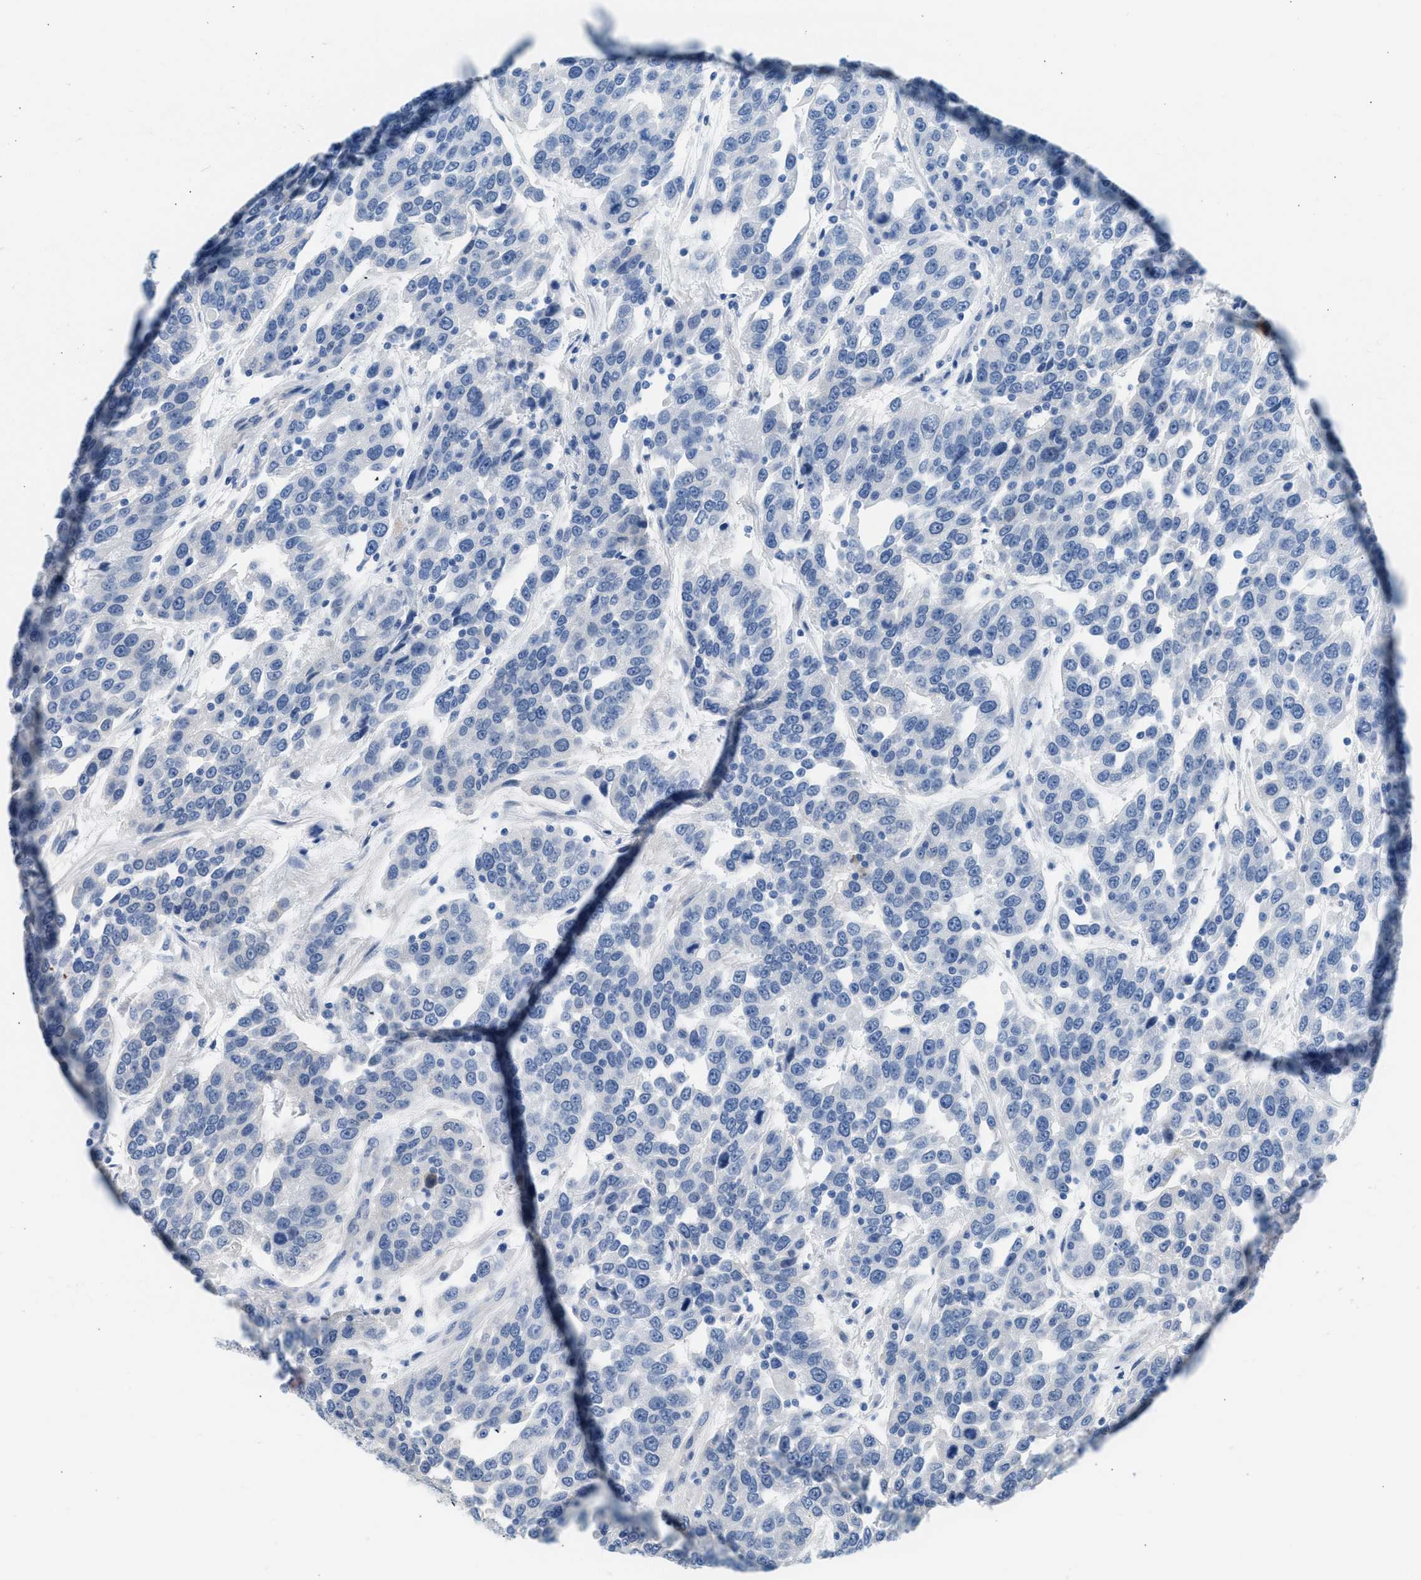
{"staining": {"intensity": "negative", "quantity": "none", "location": "none"}, "tissue": "urothelial cancer", "cell_type": "Tumor cells", "image_type": "cancer", "snomed": [{"axis": "morphology", "description": "Urothelial carcinoma, High grade"}, {"axis": "topography", "description": "Urinary bladder"}], "caption": "Immunohistochemistry (IHC) image of neoplastic tissue: high-grade urothelial carcinoma stained with DAB reveals no significant protein staining in tumor cells.", "gene": "SPAM1", "patient": {"sex": "female", "age": 80}}